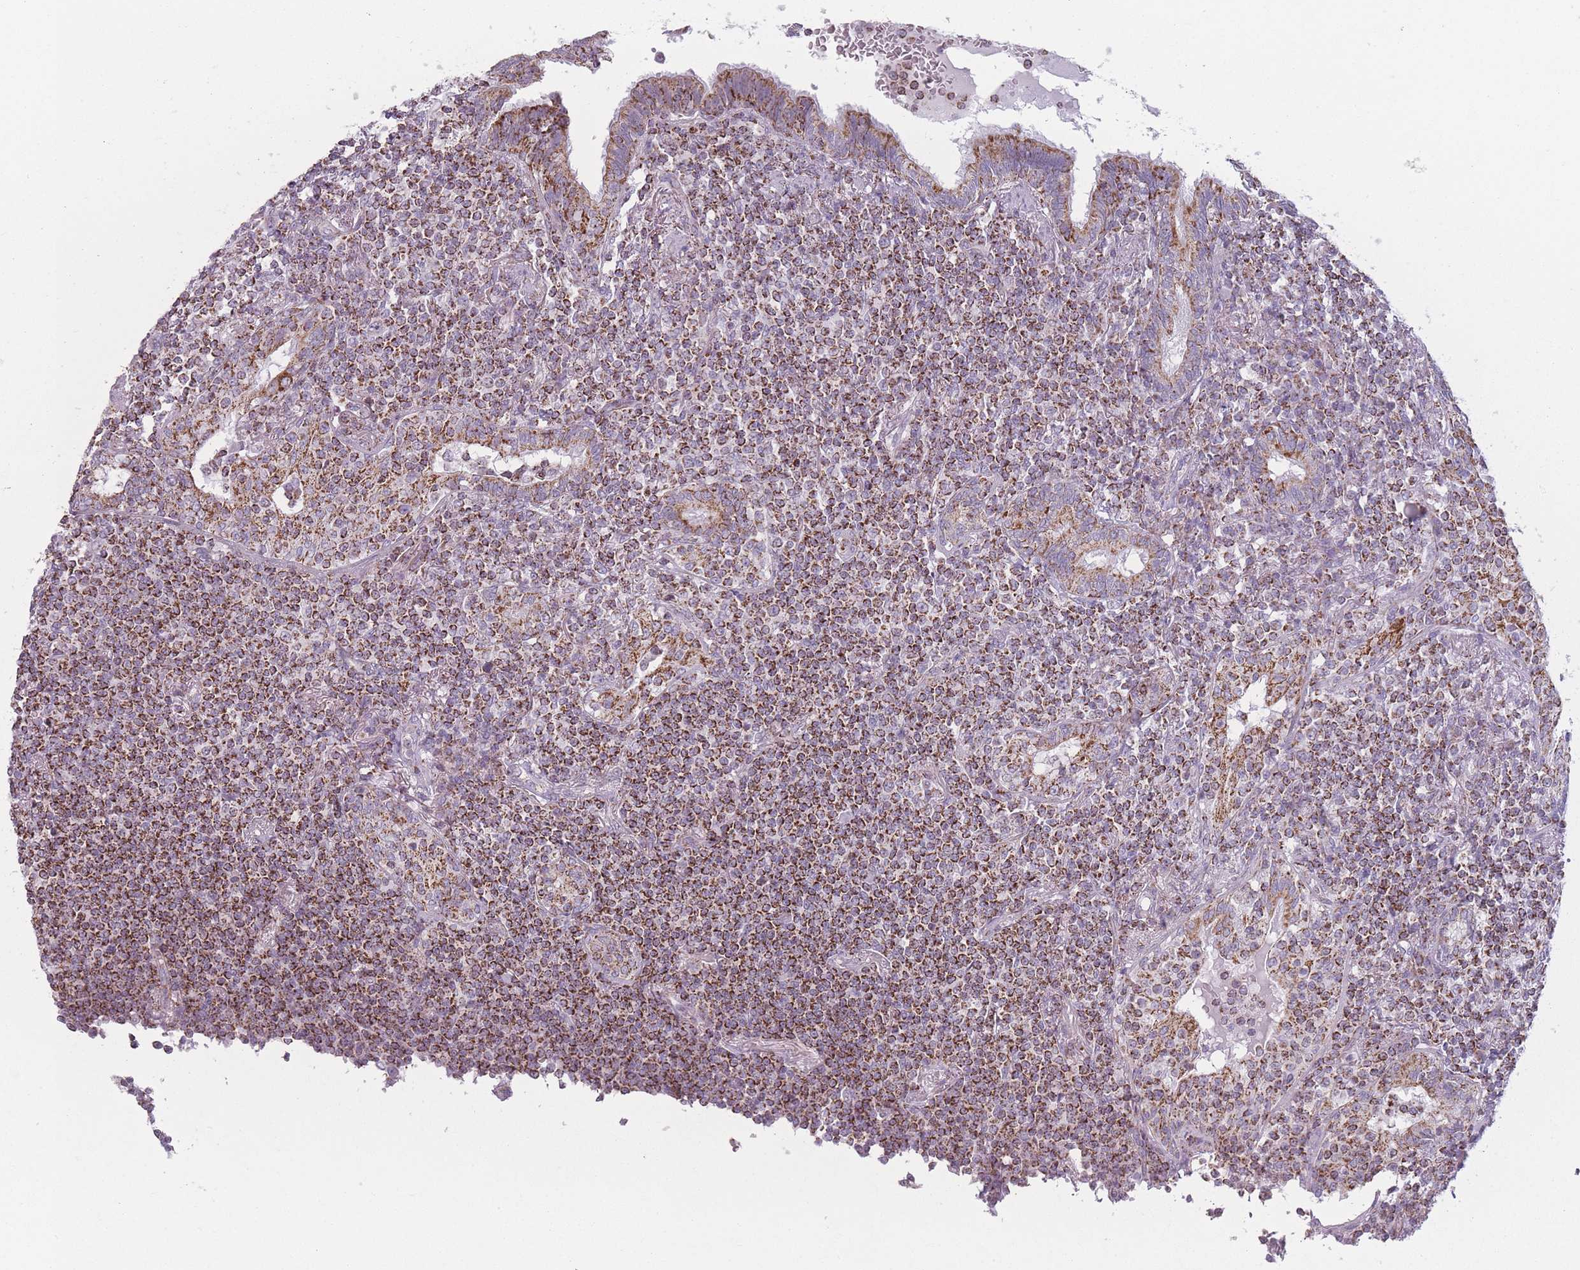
{"staining": {"intensity": "strong", "quantity": ">75%", "location": "cytoplasmic/membranous"}, "tissue": "lymphoma", "cell_type": "Tumor cells", "image_type": "cancer", "snomed": [{"axis": "morphology", "description": "Malignant lymphoma, non-Hodgkin's type, Low grade"}, {"axis": "topography", "description": "Lung"}], "caption": "Strong cytoplasmic/membranous positivity is seen in about >75% of tumor cells in low-grade malignant lymphoma, non-Hodgkin's type.", "gene": "DCHS1", "patient": {"sex": "female", "age": 71}}